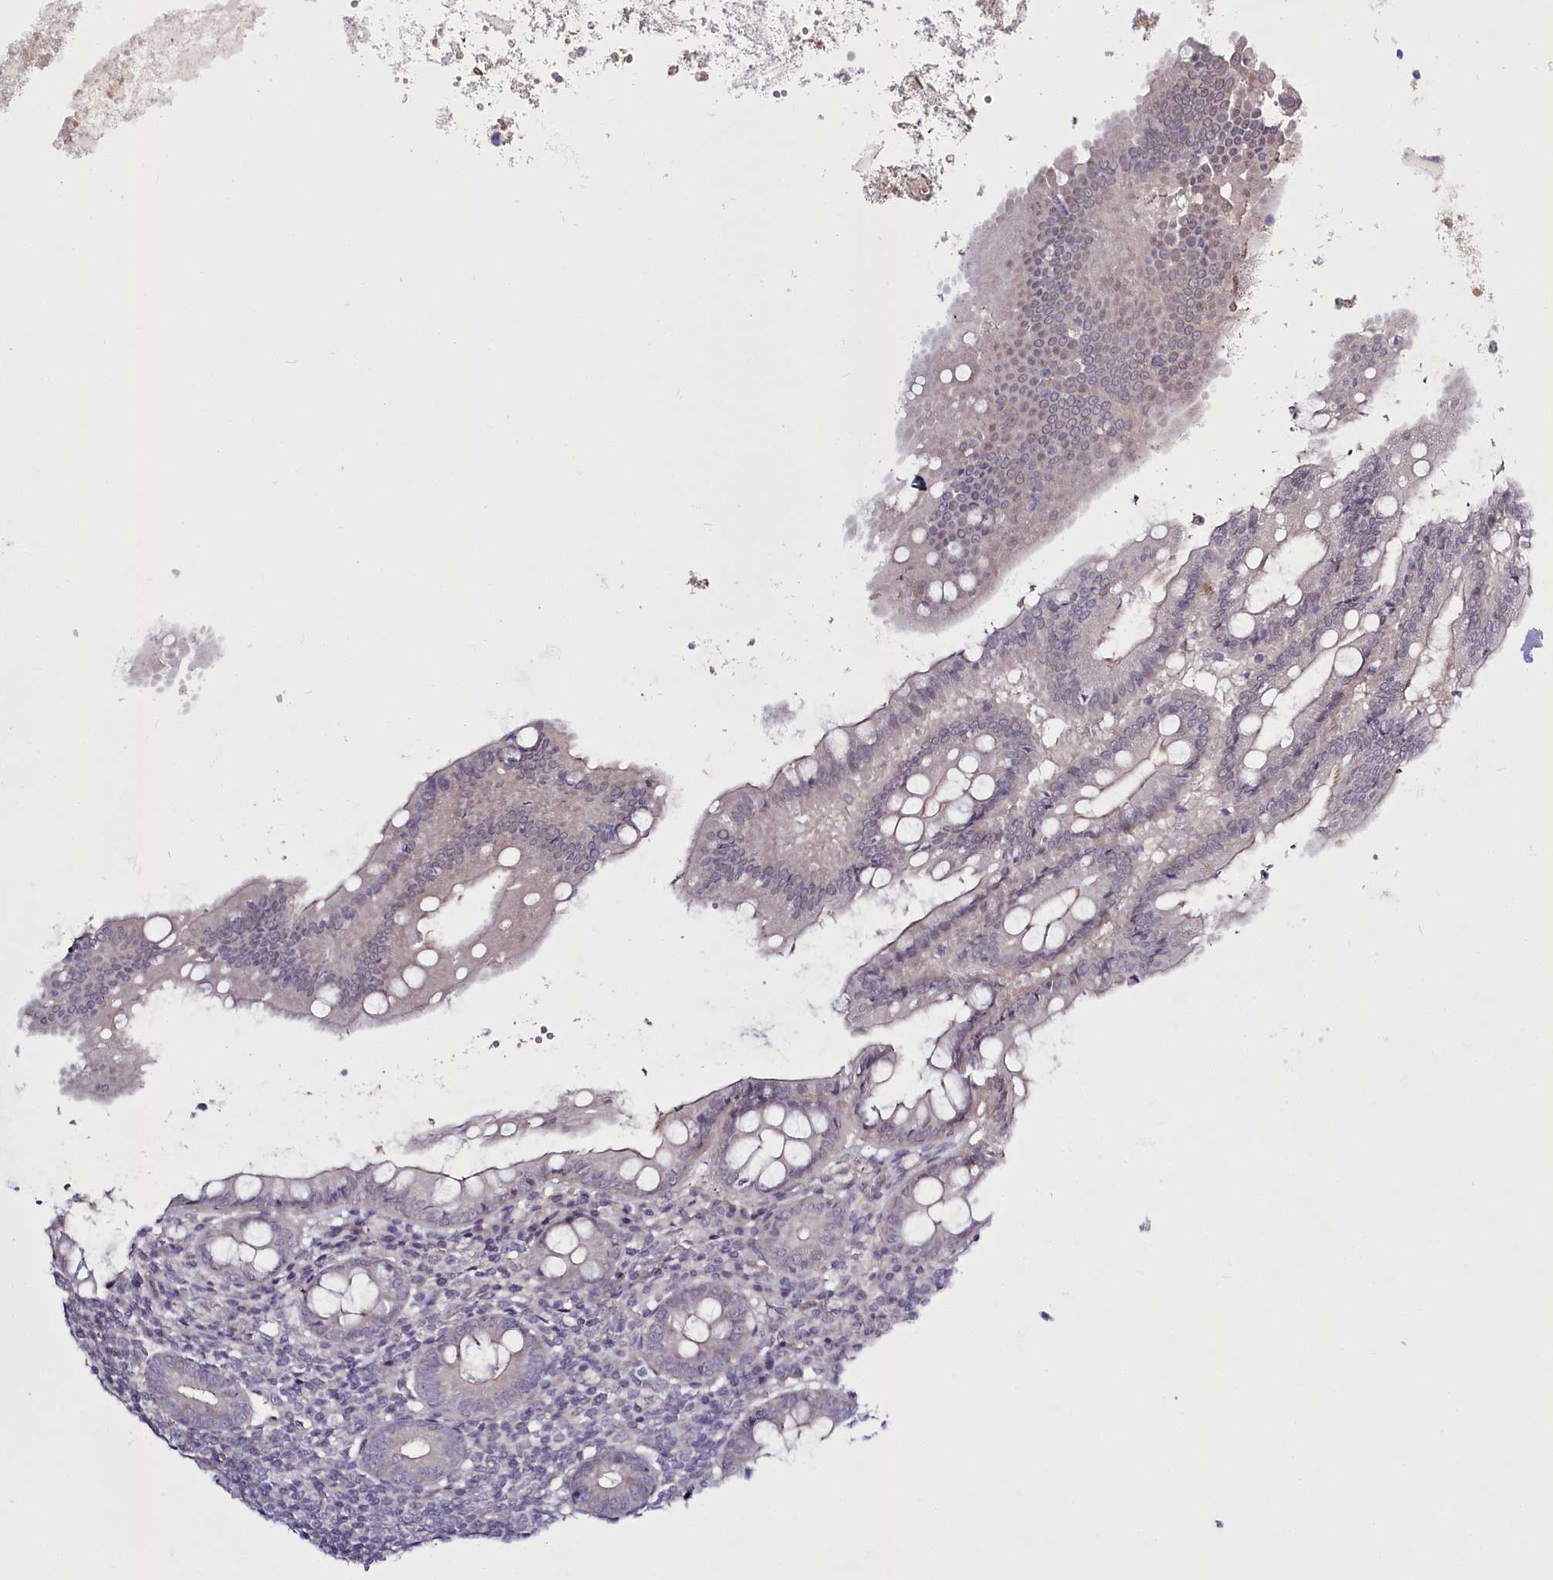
{"staining": {"intensity": "negative", "quantity": "none", "location": "none"}, "tissue": "appendix", "cell_type": "Glandular cells", "image_type": "normal", "snomed": [{"axis": "morphology", "description": "Normal tissue, NOS"}, {"axis": "topography", "description": "Appendix"}], "caption": "Immunohistochemistry histopathology image of benign human appendix stained for a protein (brown), which demonstrates no positivity in glandular cells. (Brightfield microscopy of DAB (3,3'-diaminobenzidine) immunohistochemistry at high magnification).", "gene": "SPINK13", "patient": {"sex": "female", "age": 54}}